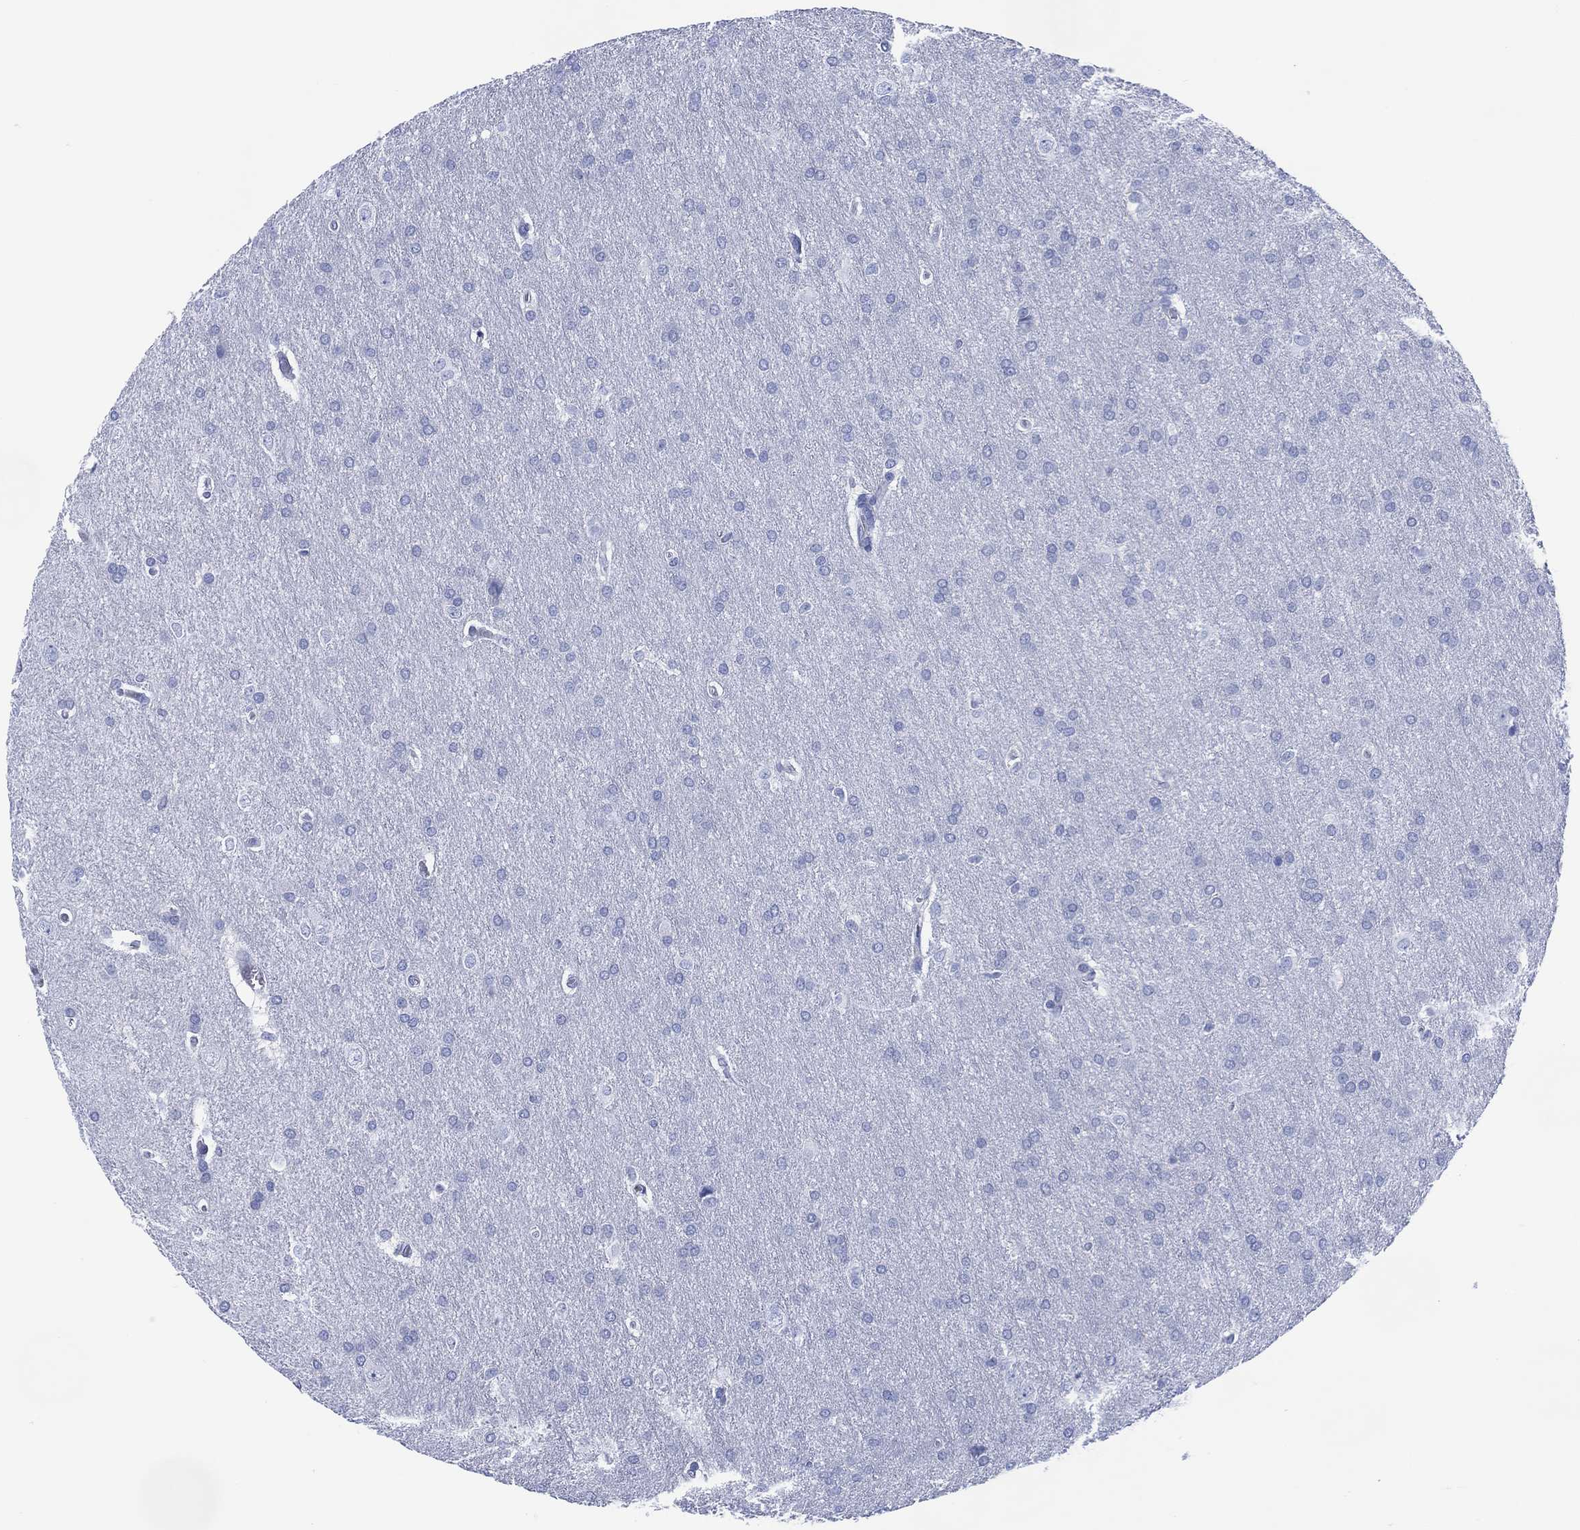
{"staining": {"intensity": "negative", "quantity": "none", "location": "none"}, "tissue": "glioma", "cell_type": "Tumor cells", "image_type": "cancer", "snomed": [{"axis": "morphology", "description": "Glioma, malignant, Low grade"}, {"axis": "topography", "description": "Brain"}], "caption": "Human glioma stained for a protein using immunohistochemistry (IHC) displays no expression in tumor cells.", "gene": "DDI1", "patient": {"sex": "female", "age": 32}}